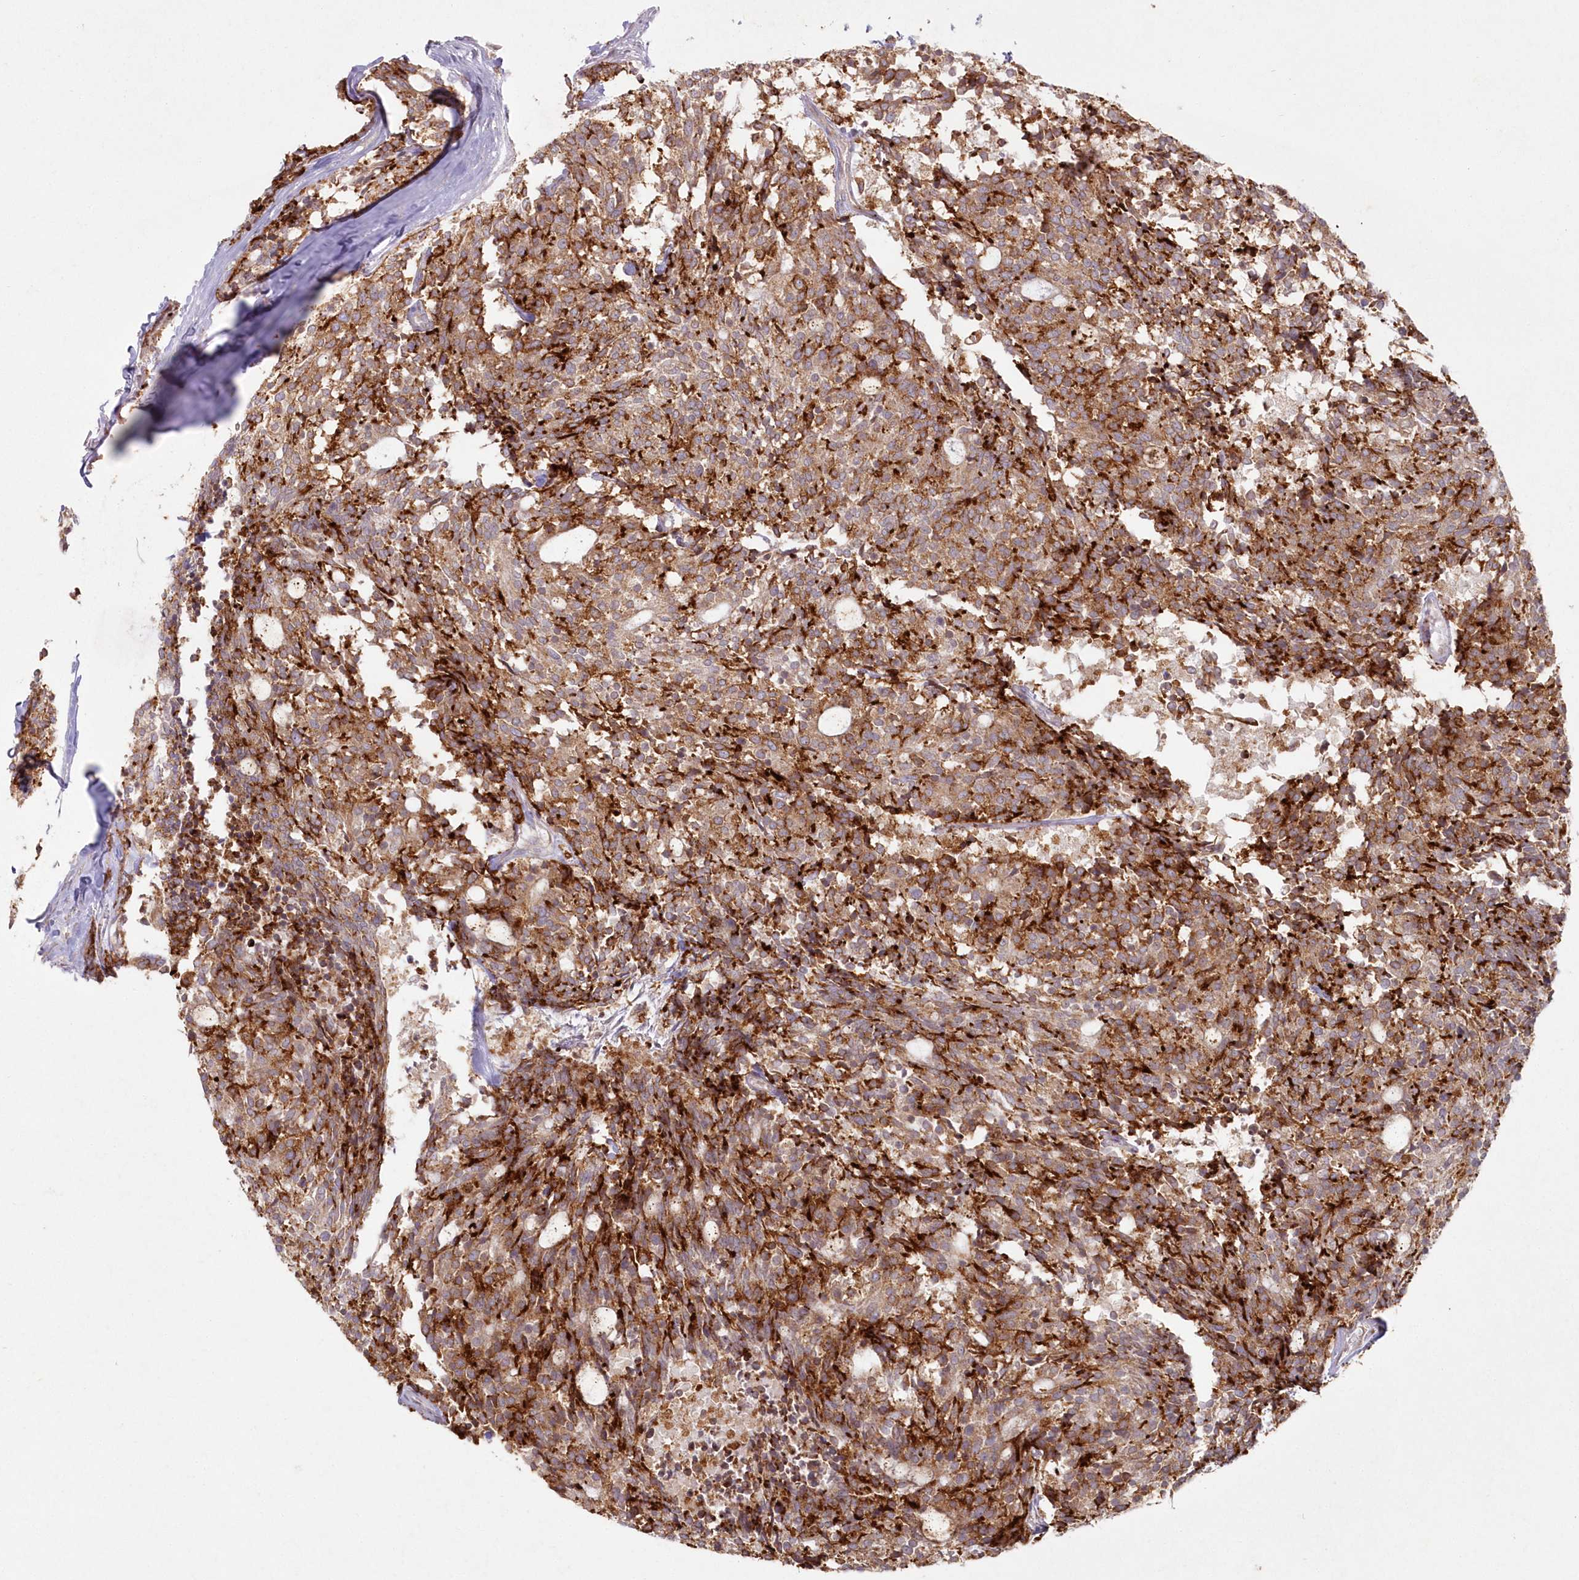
{"staining": {"intensity": "strong", "quantity": ">75%", "location": "cytoplasmic/membranous"}, "tissue": "carcinoid", "cell_type": "Tumor cells", "image_type": "cancer", "snomed": [{"axis": "morphology", "description": "Carcinoid, malignant, NOS"}, {"axis": "topography", "description": "Pancreas"}], "caption": "Strong cytoplasmic/membranous positivity is seen in about >75% of tumor cells in malignant carcinoid.", "gene": "ARSB", "patient": {"sex": "female", "age": 54}}